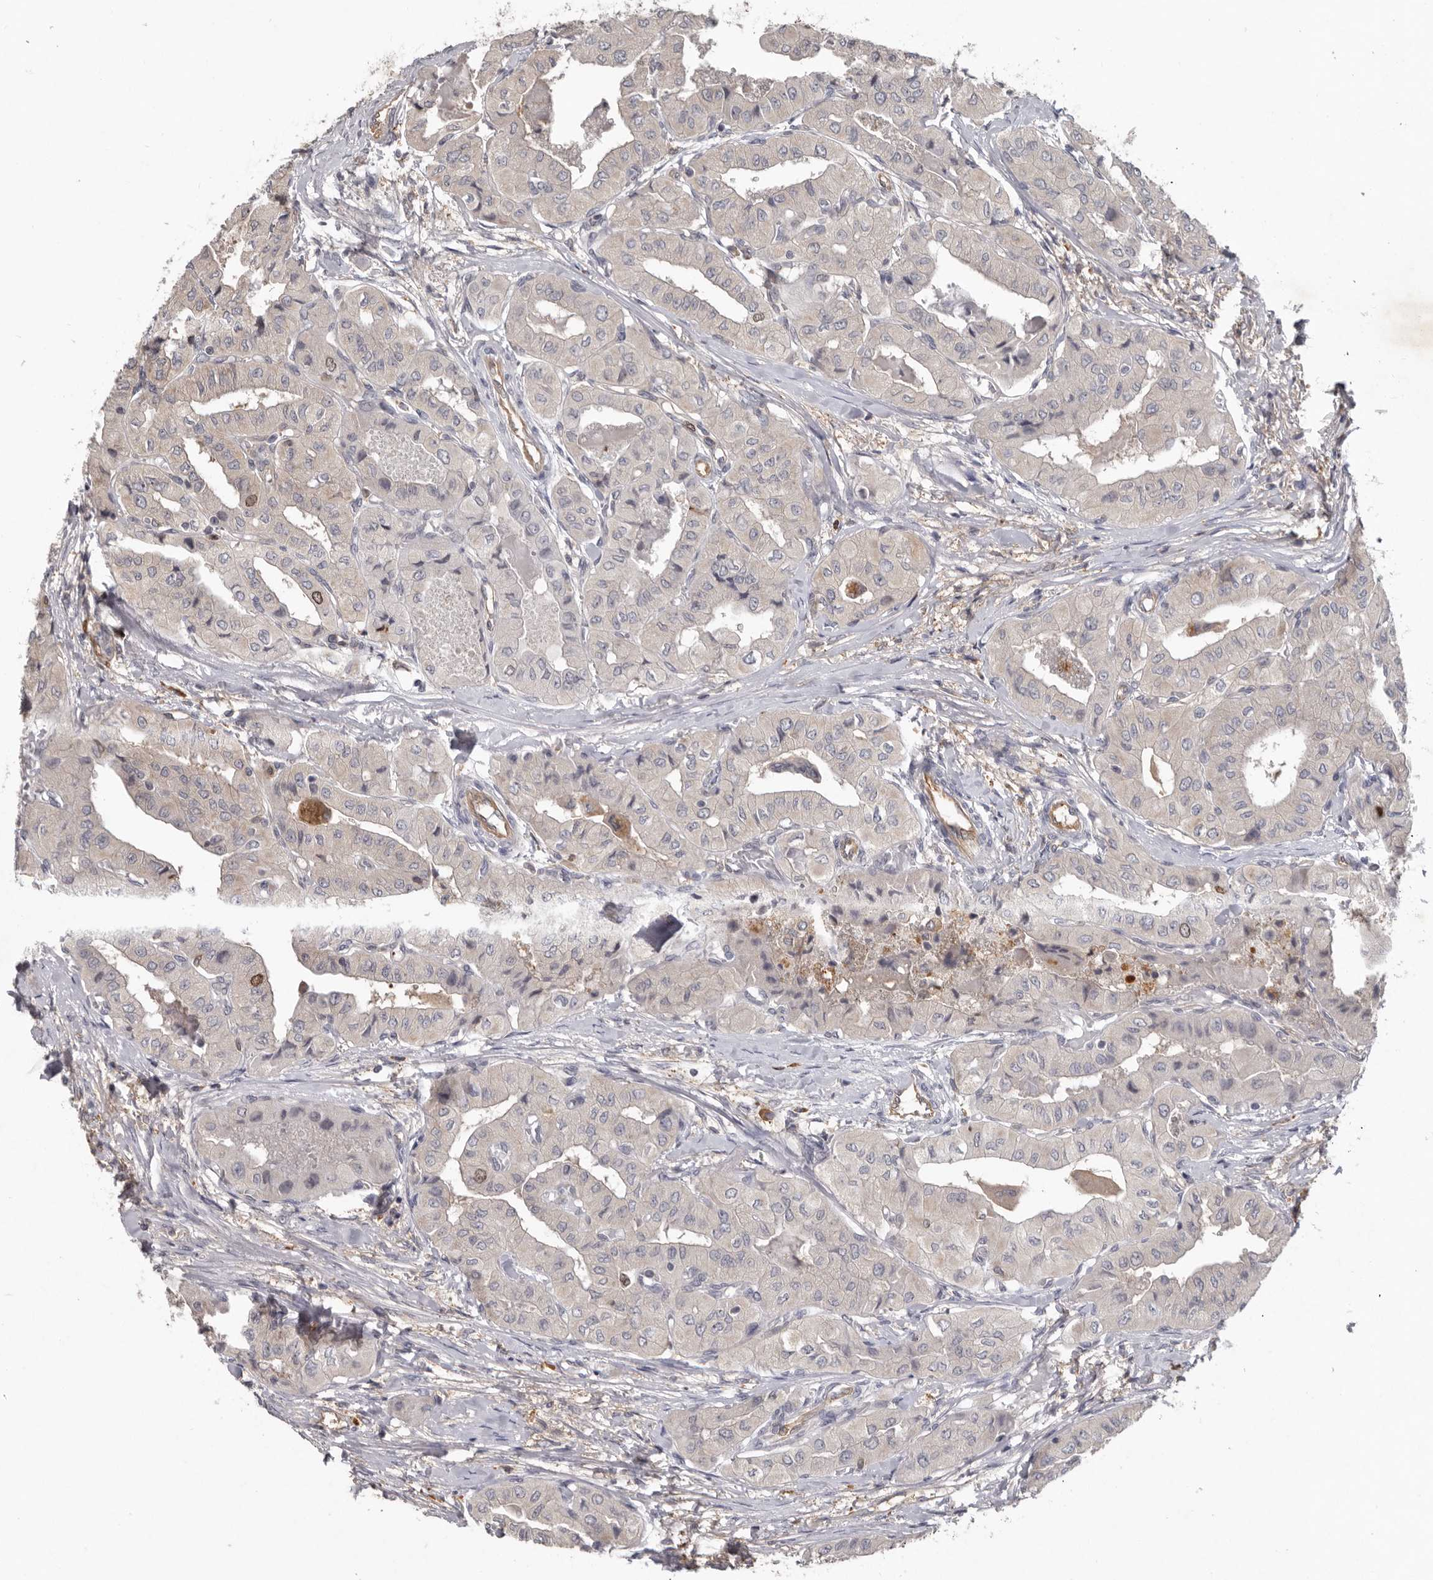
{"staining": {"intensity": "moderate", "quantity": "<25%", "location": "nuclear"}, "tissue": "thyroid cancer", "cell_type": "Tumor cells", "image_type": "cancer", "snomed": [{"axis": "morphology", "description": "Papillary adenocarcinoma, NOS"}, {"axis": "topography", "description": "Thyroid gland"}], "caption": "Tumor cells show low levels of moderate nuclear expression in about <25% of cells in thyroid cancer. (DAB (3,3'-diaminobenzidine) = brown stain, brightfield microscopy at high magnification).", "gene": "CDCA8", "patient": {"sex": "female", "age": 59}}